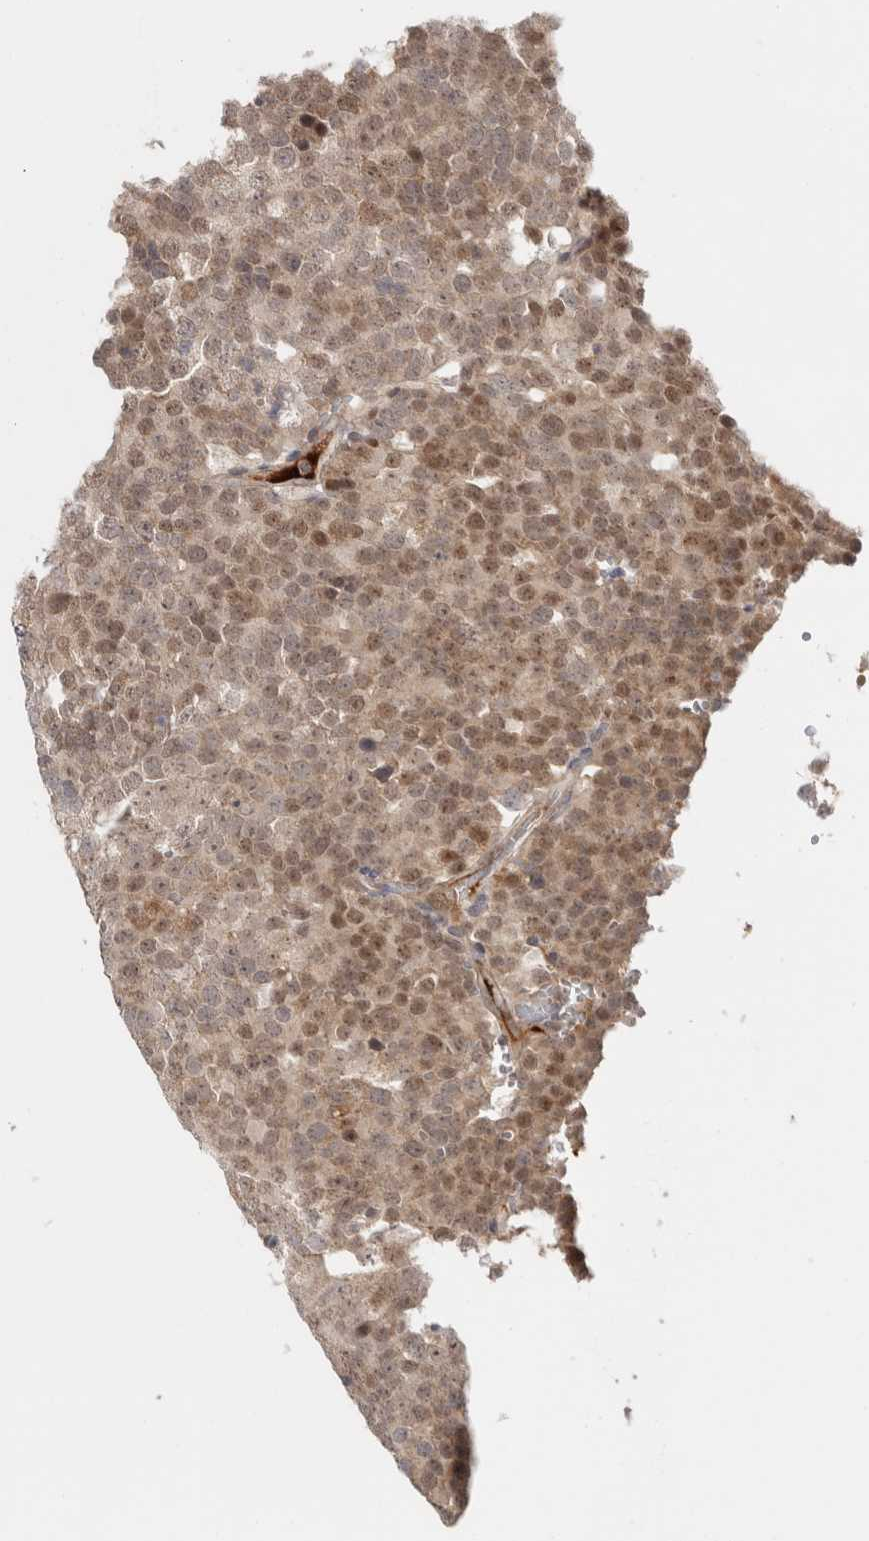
{"staining": {"intensity": "weak", "quantity": ">75%", "location": "cytoplasmic/membranous,nuclear"}, "tissue": "testis cancer", "cell_type": "Tumor cells", "image_type": "cancer", "snomed": [{"axis": "morphology", "description": "Seminoma, NOS"}, {"axis": "topography", "description": "Testis"}], "caption": "Protein positivity by immunohistochemistry reveals weak cytoplasmic/membranous and nuclear staining in about >75% of tumor cells in testis seminoma. The protein of interest is shown in brown color, while the nuclei are stained blue.", "gene": "ZNF318", "patient": {"sex": "male", "age": 71}}